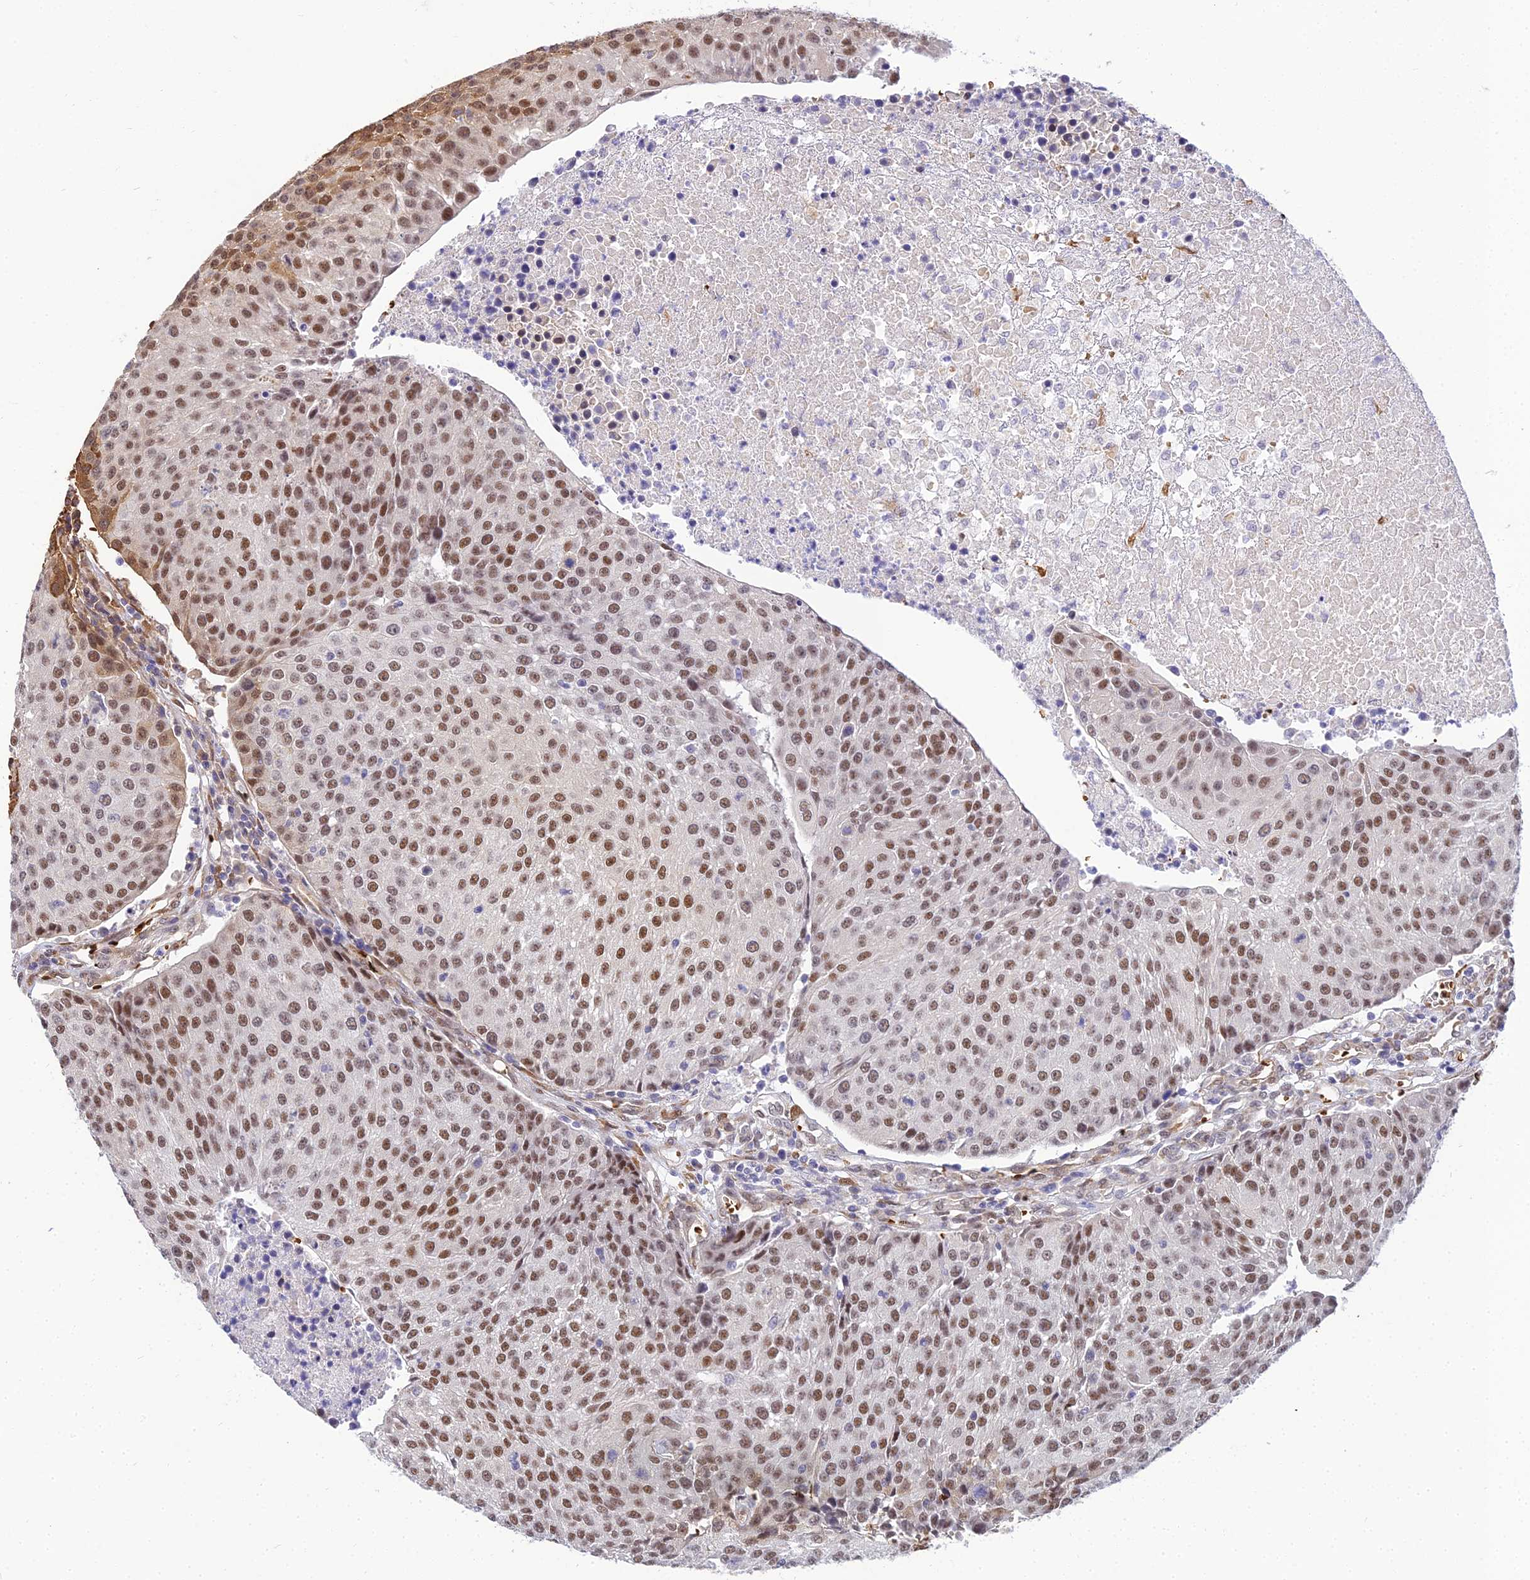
{"staining": {"intensity": "moderate", "quantity": ">75%", "location": "nuclear"}, "tissue": "urothelial cancer", "cell_type": "Tumor cells", "image_type": "cancer", "snomed": [{"axis": "morphology", "description": "Urothelial carcinoma, High grade"}, {"axis": "topography", "description": "Urinary bladder"}], "caption": "A high-resolution histopathology image shows immunohistochemistry staining of urothelial carcinoma (high-grade), which reveals moderate nuclear expression in approximately >75% of tumor cells.", "gene": "BCL9", "patient": {"sex": "female", "age": 85}}